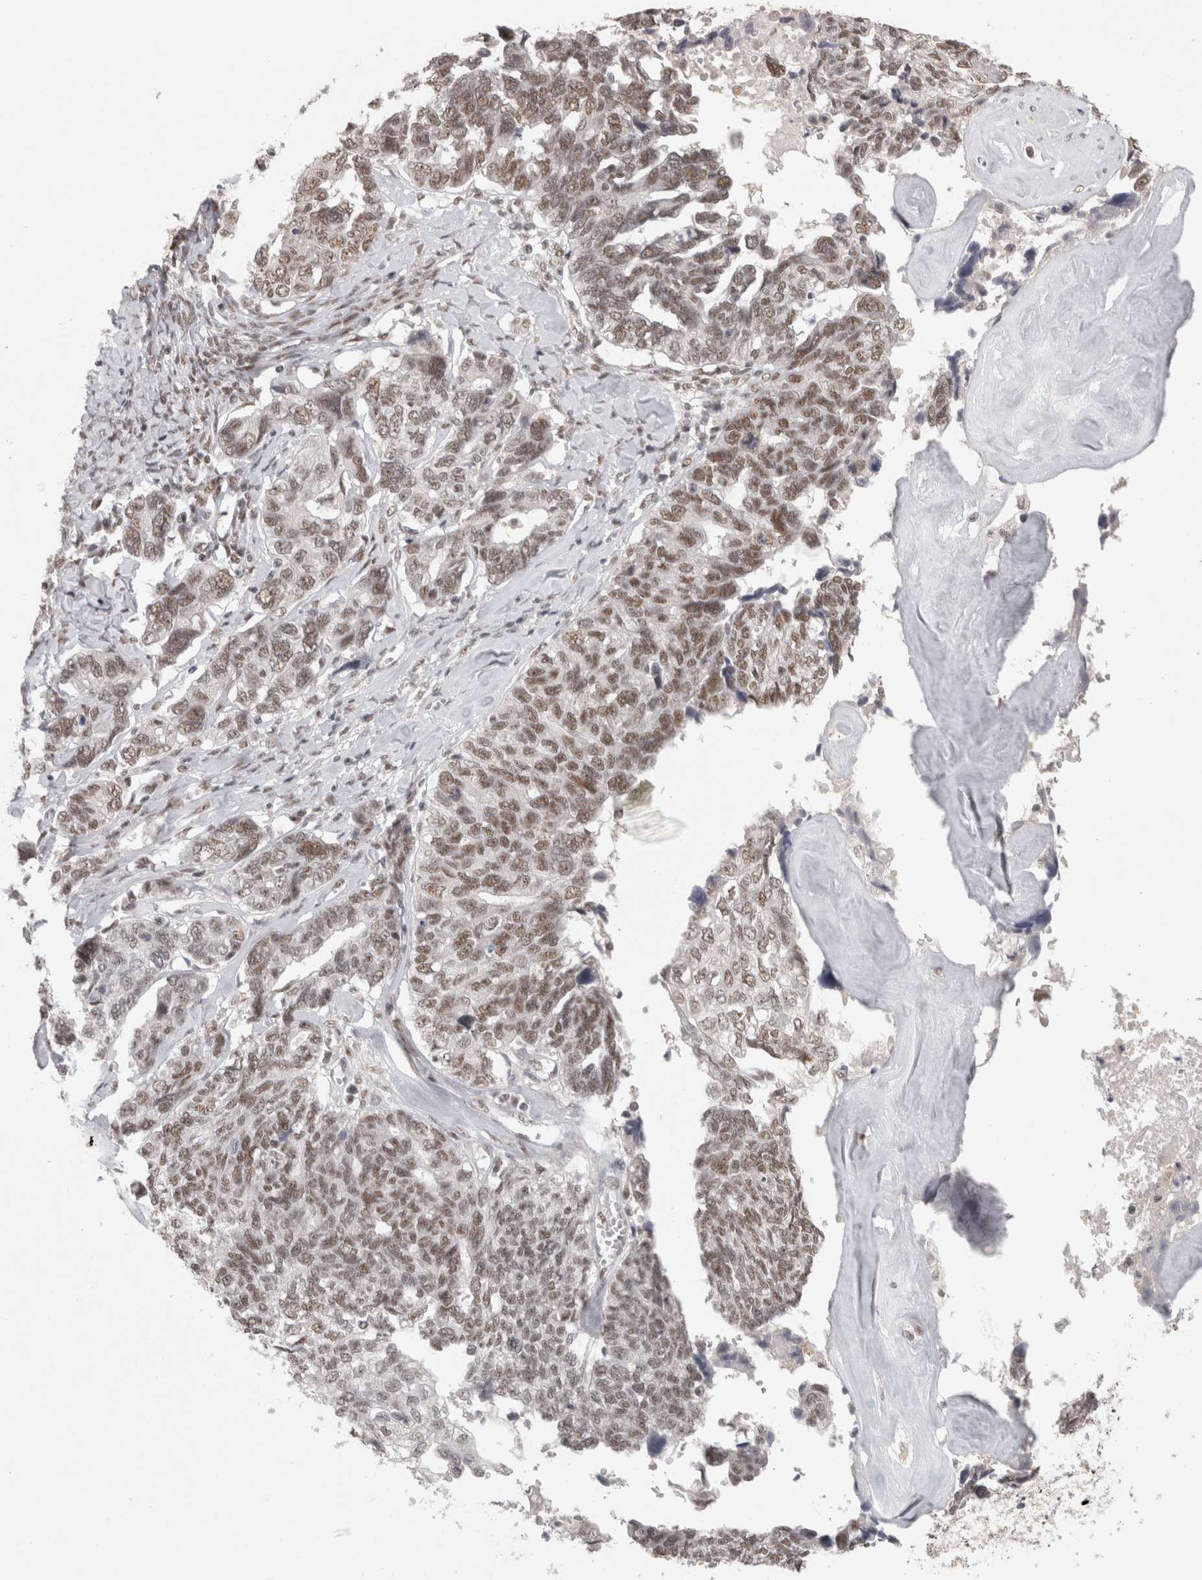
{"staining": {"intensity": "moderate", "quantity": ">75%", "location": "nuclear"}, "tissue": "ovarian cancer", "cell_type": "Tumor cells", "image_type": "cancer", "snomed": [{"axis": "morphology", "description": "Cystadenocarcinoma, serous, NOS"}, {"axis": "topography", "description": "Ovary"}], "caption": "An IHC micrograph of tumor tissue is shown. Protein staining in brown labels moderate nuclear positivity in ovarian serous cystadenocarcinoma within tumor cells.", "gene": "ZNF830", "patient": {"sex": "female", "age": 79}}